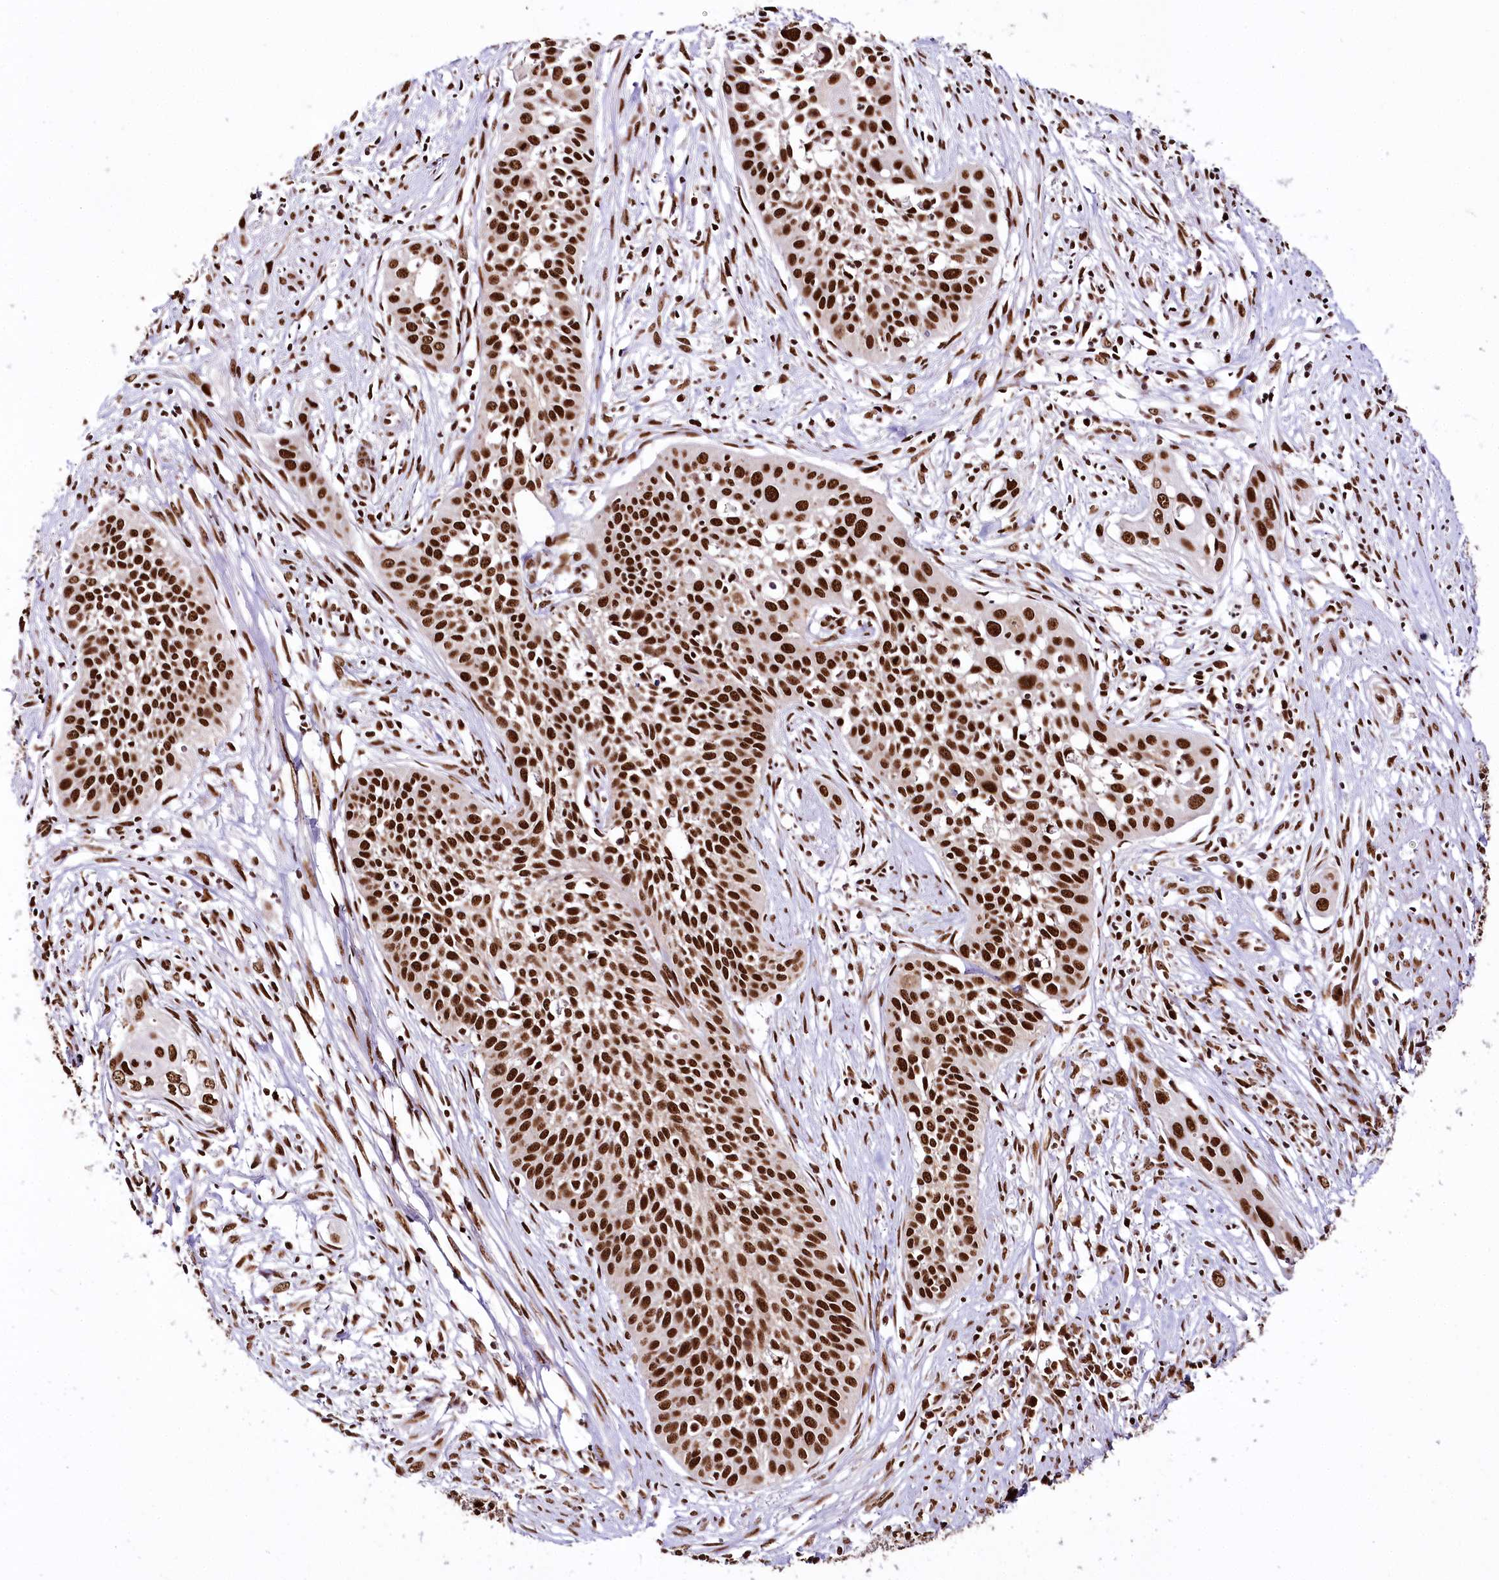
{"staining": {"intensity": "strong", "quantity": ">75%", "location": "nuclear"}, "tissue": "cervical cancer", "cell_type": "Tumor cells", "image_type": "cancer", "snomed": [{"axis": "morphology", "description": "Squamous cell carcinoma, NOS"}, {"axis": "topography", "description": "Cervix"}], "caption": "An image of cervical cancer (squamous cell carcinoma) stained for a protein reveals strong nuclear brown staining in tumor cells.", "gene": "SMARCE1", "patient": {"sex": "female", "age": 34}}